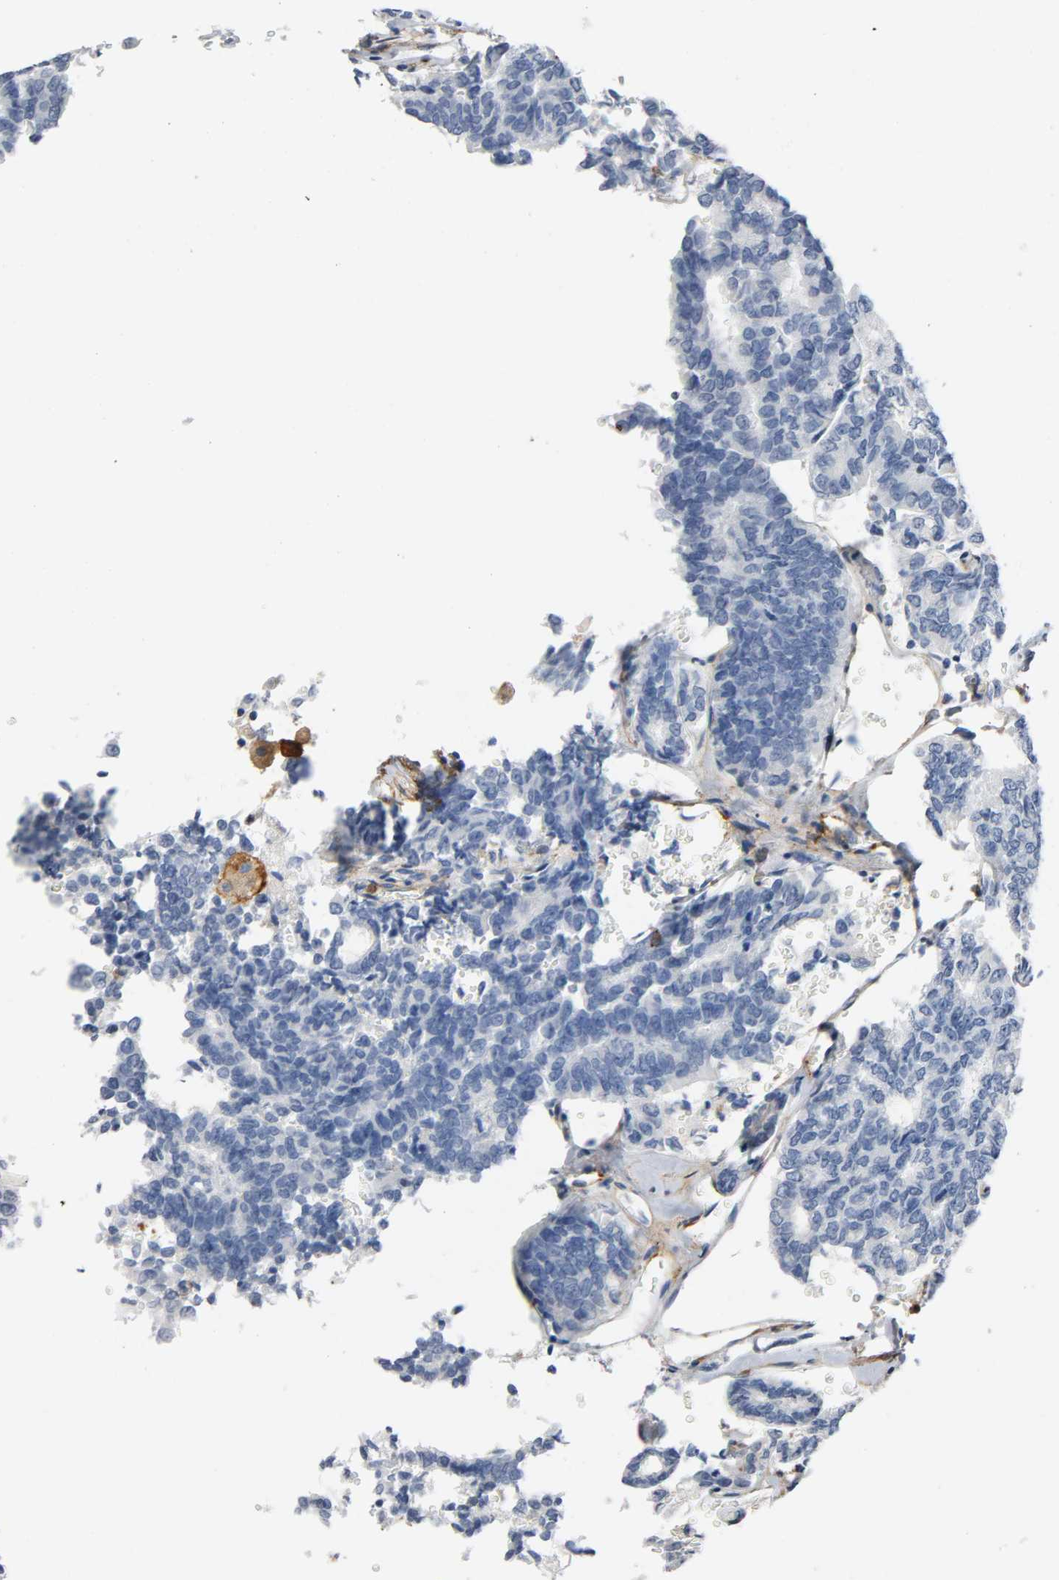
{"staining": {"intensity": "negative", "quantity": "none", "location": "none"}, "tissue": "thyroid cancer", "cell_type": "Tumor cells", "image_type": "cancer", "snomed": [{"axis": "morphology", "description": "Normal tissue, NOS"}, {"axis": "morphology", "description": "Papillary adenocarcinoma, NOS"}, {"axis": "topography", "description": "Thyroid gland"}], "caption": "This is a micrograph of immunohistochemistry (IHC) staining of thyroid cancer, which shows no positivity in tumor cells. (Stains: DAB IHC with hematoxylin counter stain, Microscopy: brightfield microscopy at high magnification).", "gene": "ANPEP", "patient": {"sex": "female", "age": 30}}